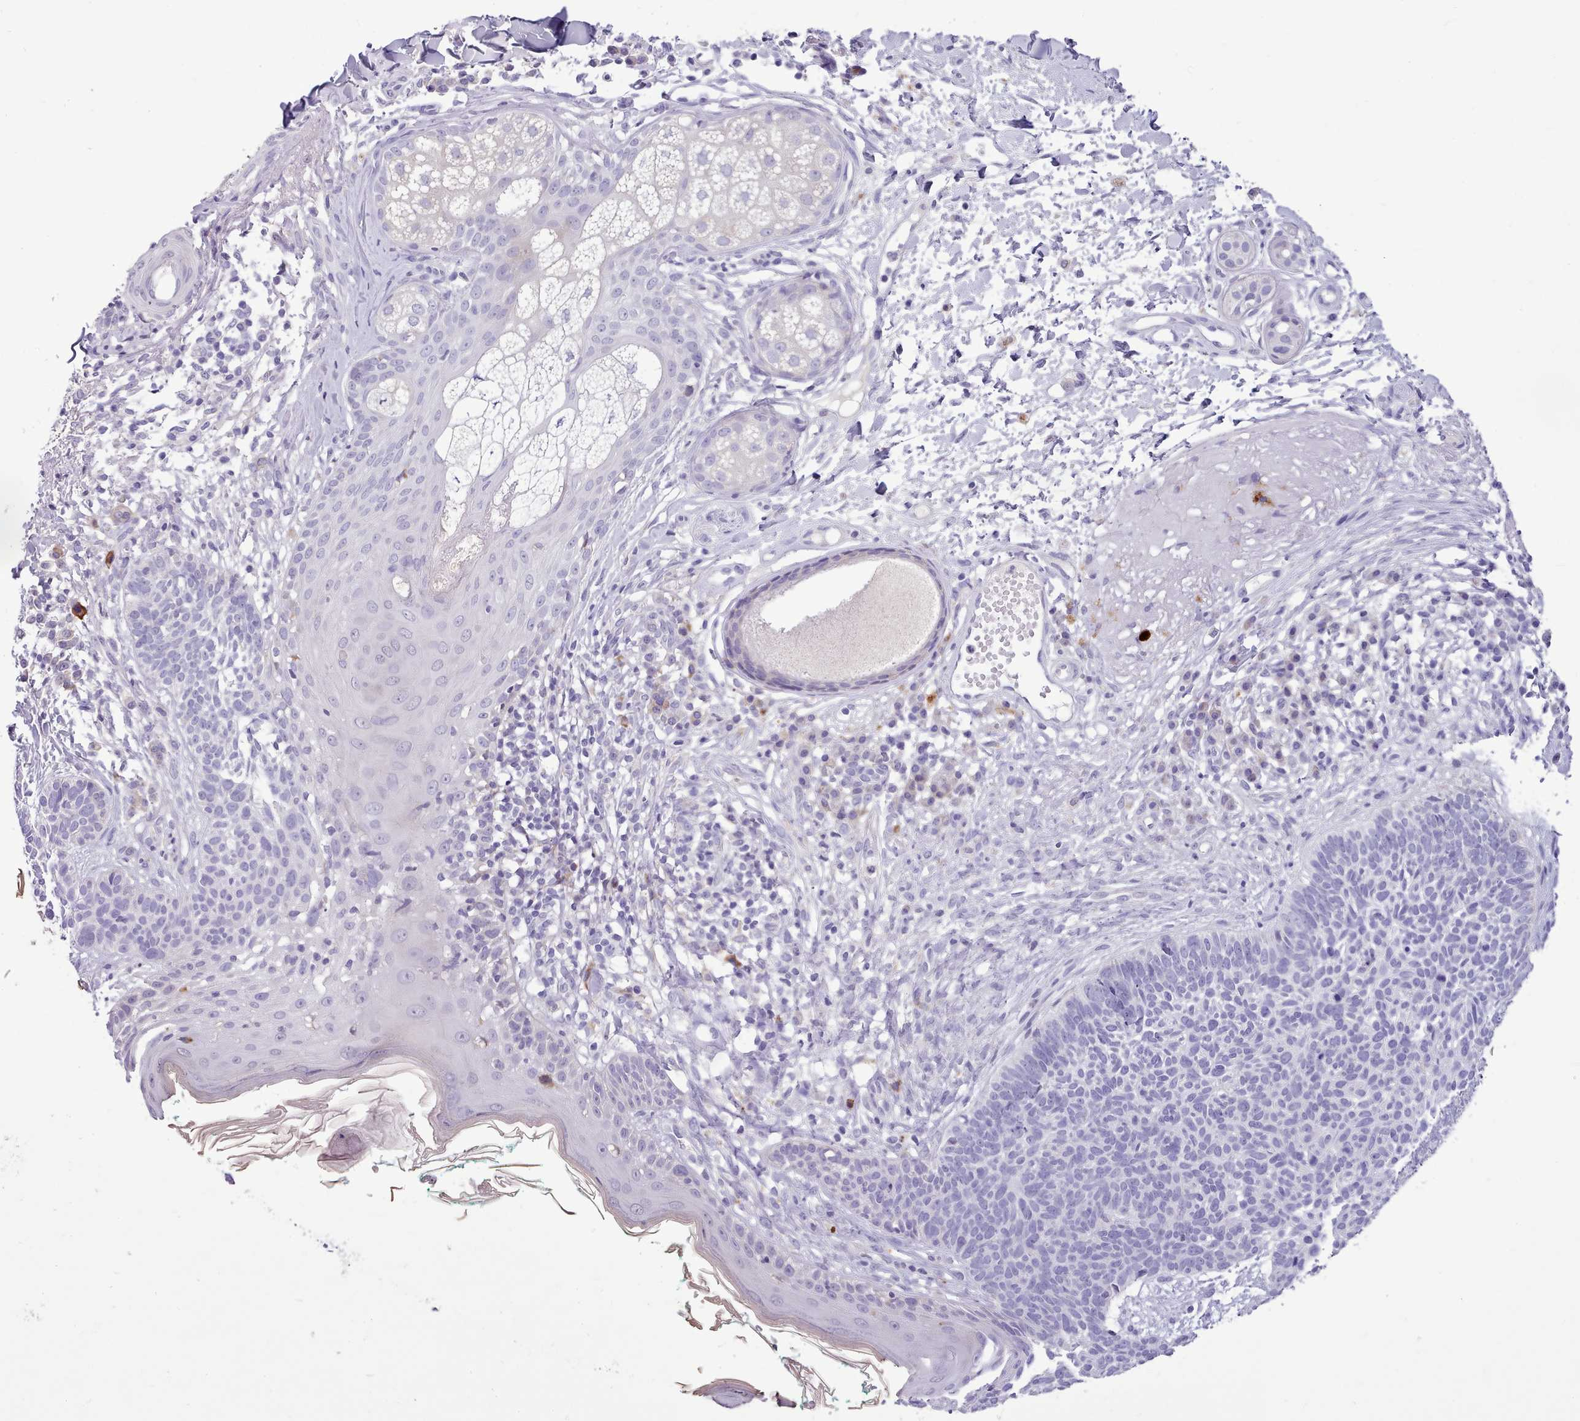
{"staining": {"intensity": "negative", "quantity": "none", "location": "none"}, "tissue": "skin cancer", "cell_type": "Tumor cells", "image_type": "cancer", "snomed": [{"axis": "morphology", "description": "Basal cell carcinoma"}, {"axis": "topography", "description": "Skin"}], "caption": "Image shows no significant protein staining in tumor cells of skin cancer (basal cell carcinoma).", "gene": "FAM83E", "patient": {"sex": "male", "age": 72}}